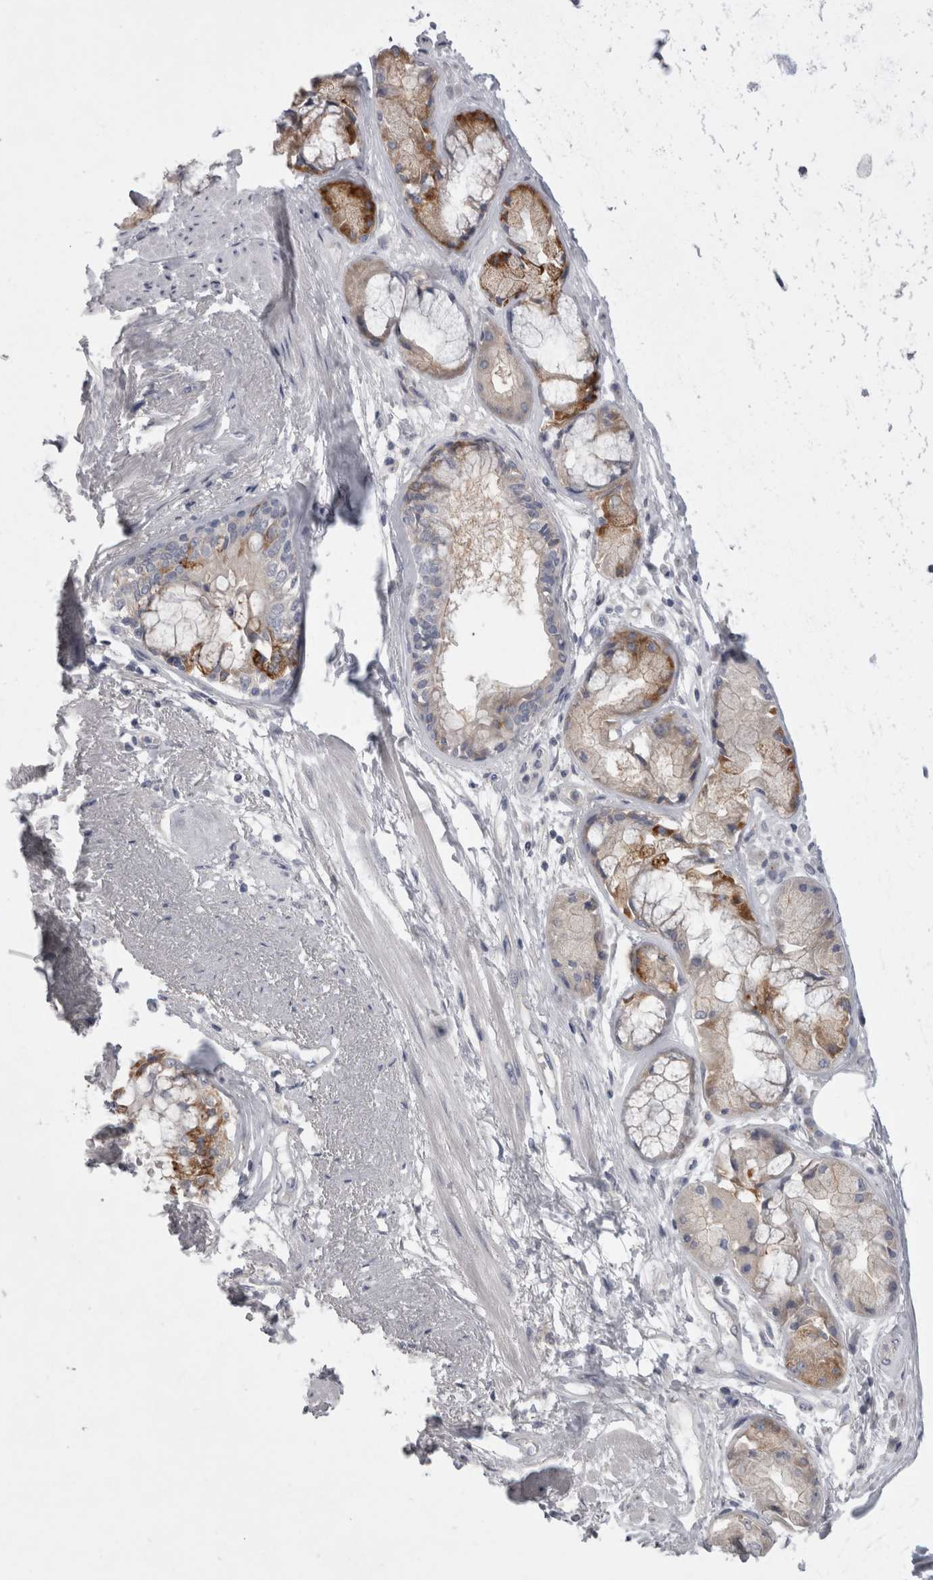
{"staining": {"intensity": "negative", "quantity": "none", "location": "none"}, "tissue": "adipose tissue", "cell_type": "Adipocytes", "image_type": "normal", "snomed": [{"axis": "morphology", "description": "Normal tissue, NOS"}, {"axis": "topography", "description": "Bronchus"}], "caption": "IHC micrograph of benign adipose tissue: human adipose tissue stained with DAB (3,3'-diaminobenzidine) shows no significant protein staining in adipocytes. (DAB (3,3'-diaminobenzidine) immunohistochemistry visualized using brightfield microscopy, high magnification).", "gene": "LRRC40", "patient": {"sex": "male", "age": 66}}